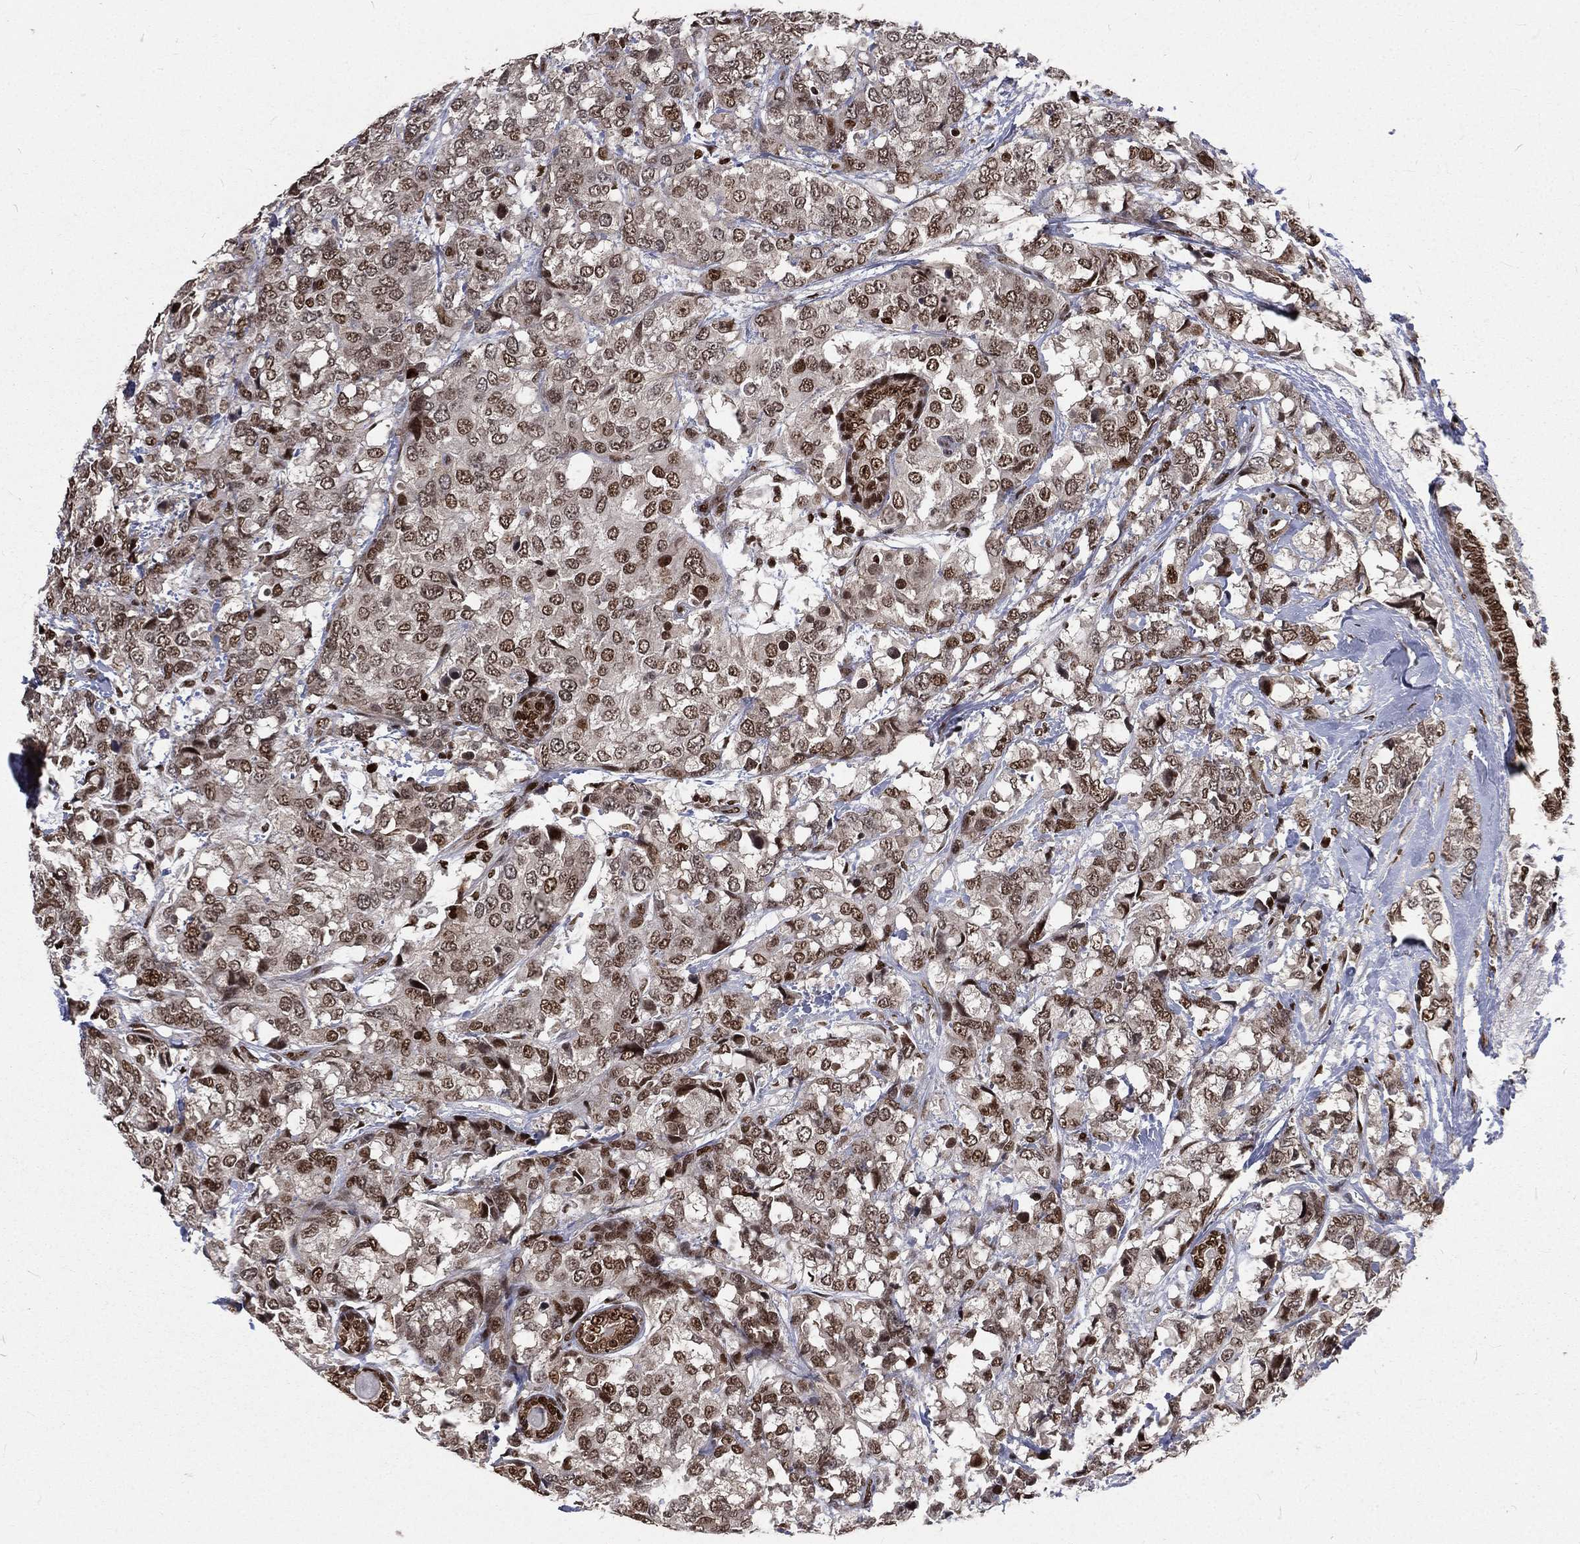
{"staining": {"intensity": "moderate", "quantity": "<25%", "location": "nuclear"}, "tissue": "breast cancer", "cell_type": "Tumor cells", "image_type": "cancer", "snomed": [{"axis": "morphology", "description": "Lobular carcinoma"}, {"axis": "topography", "description": "Breast"}], "caption": "Approximately <25% of tumor cells in breast lobular carcinoma exhibit moderate nuclear protein positivity as visualized by brown immunohistochemical staining.", "gene": "POLB", "patient": {"sex": "female", "age": 59}}